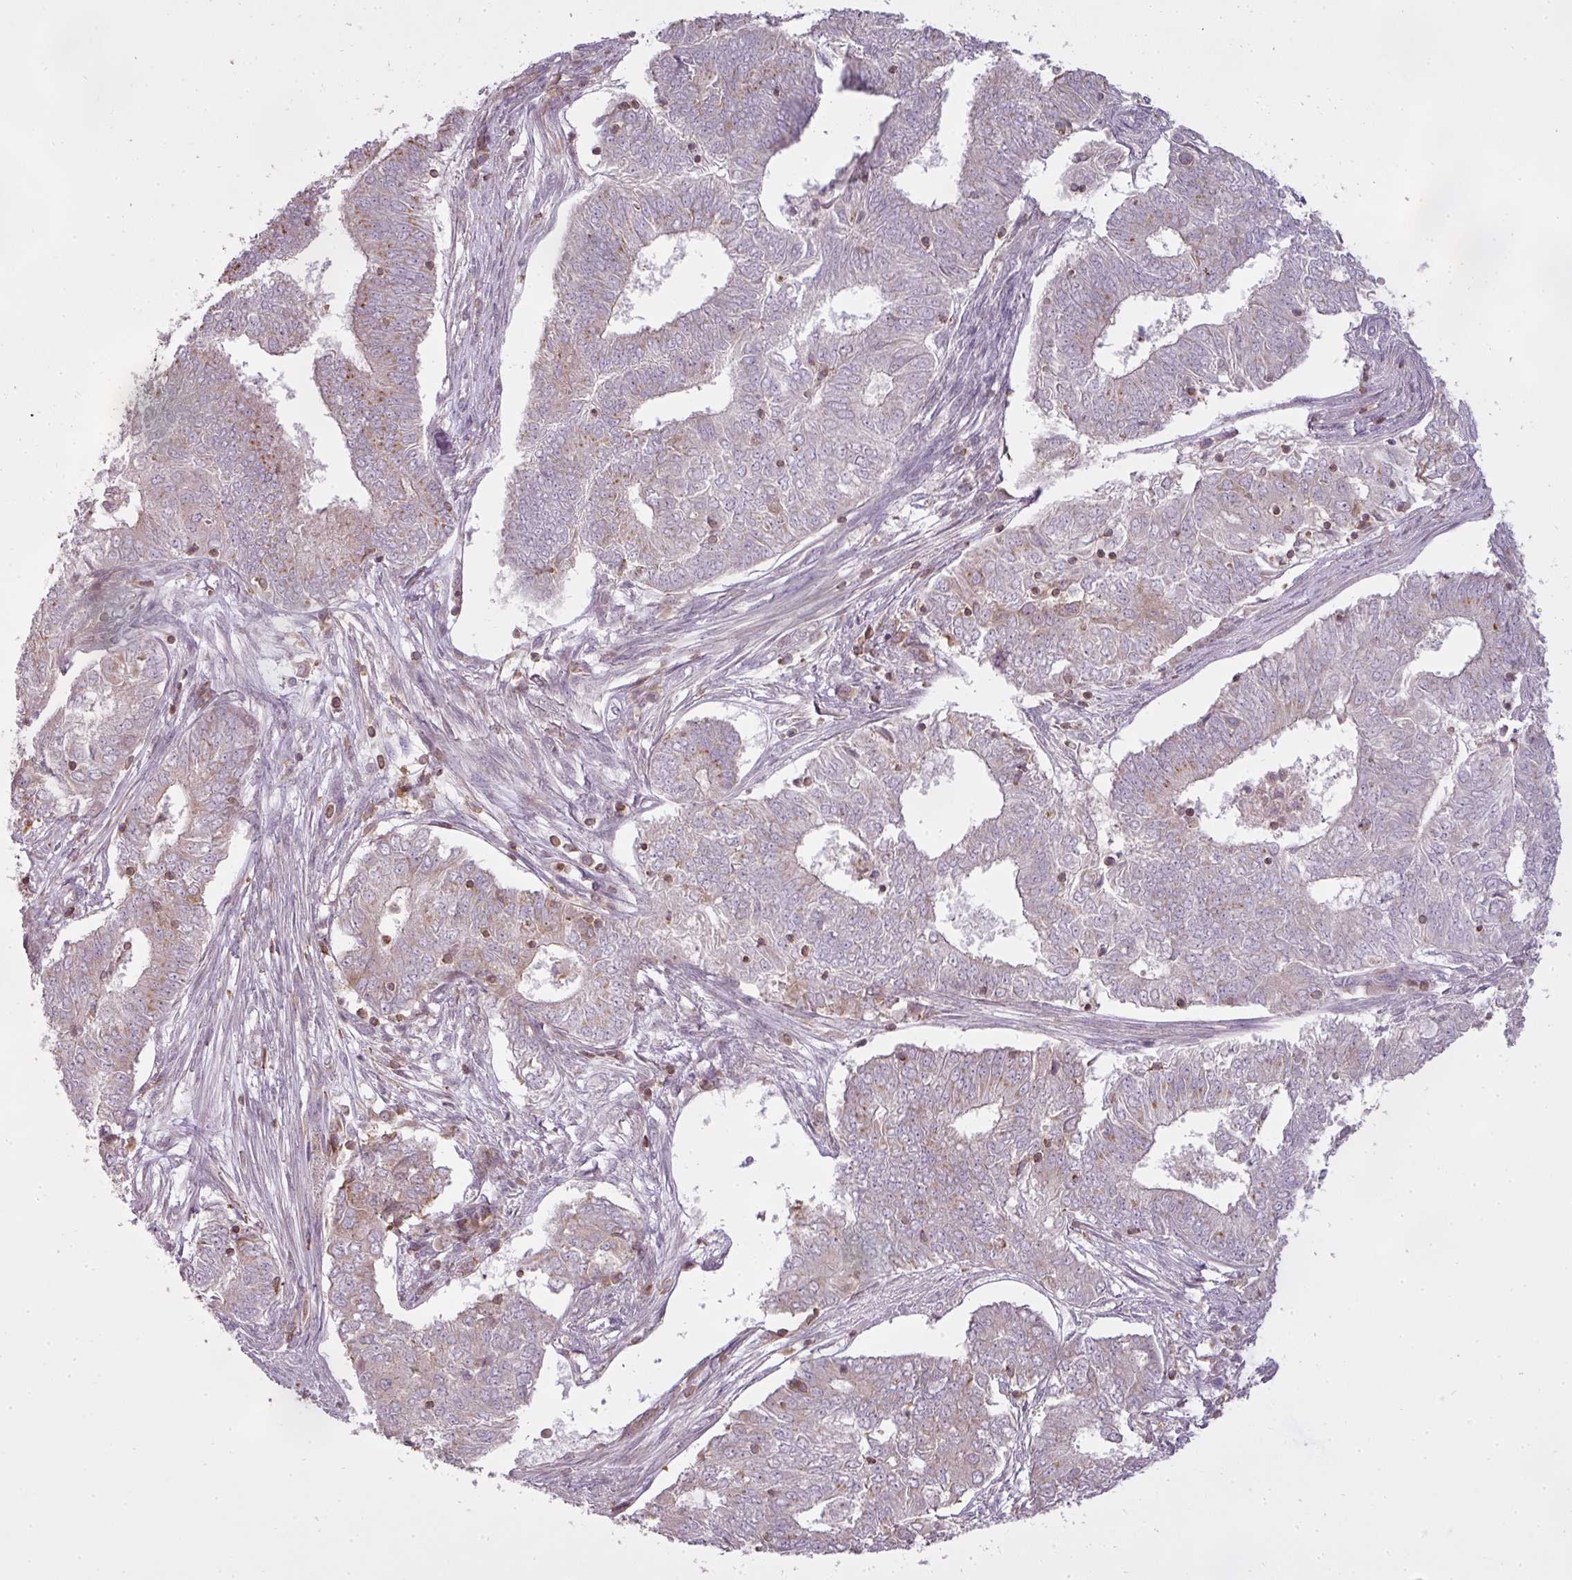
{"staining": {"intensity": "weak", "quantity": "<25%", "location": "cytoplasmic/membranous"}, "tissue": "endometrial cancer", "cell_type": "Tumor cells", "image_type": "cancer", "snomed": [{"axis": "morphology", "description": "Adenocarcinoma, NOS"}, {"axis": "topography", "description": "Endometrium"}], "caption": "IHC image of neoplastic tissue: human endometrial cancer stained with DAB (3,3'-diaminobenzidine) exhibits no significant protein expression in tumor cells.", "gene": "STK4", "patient": {"sex": "female", "age": 62}}